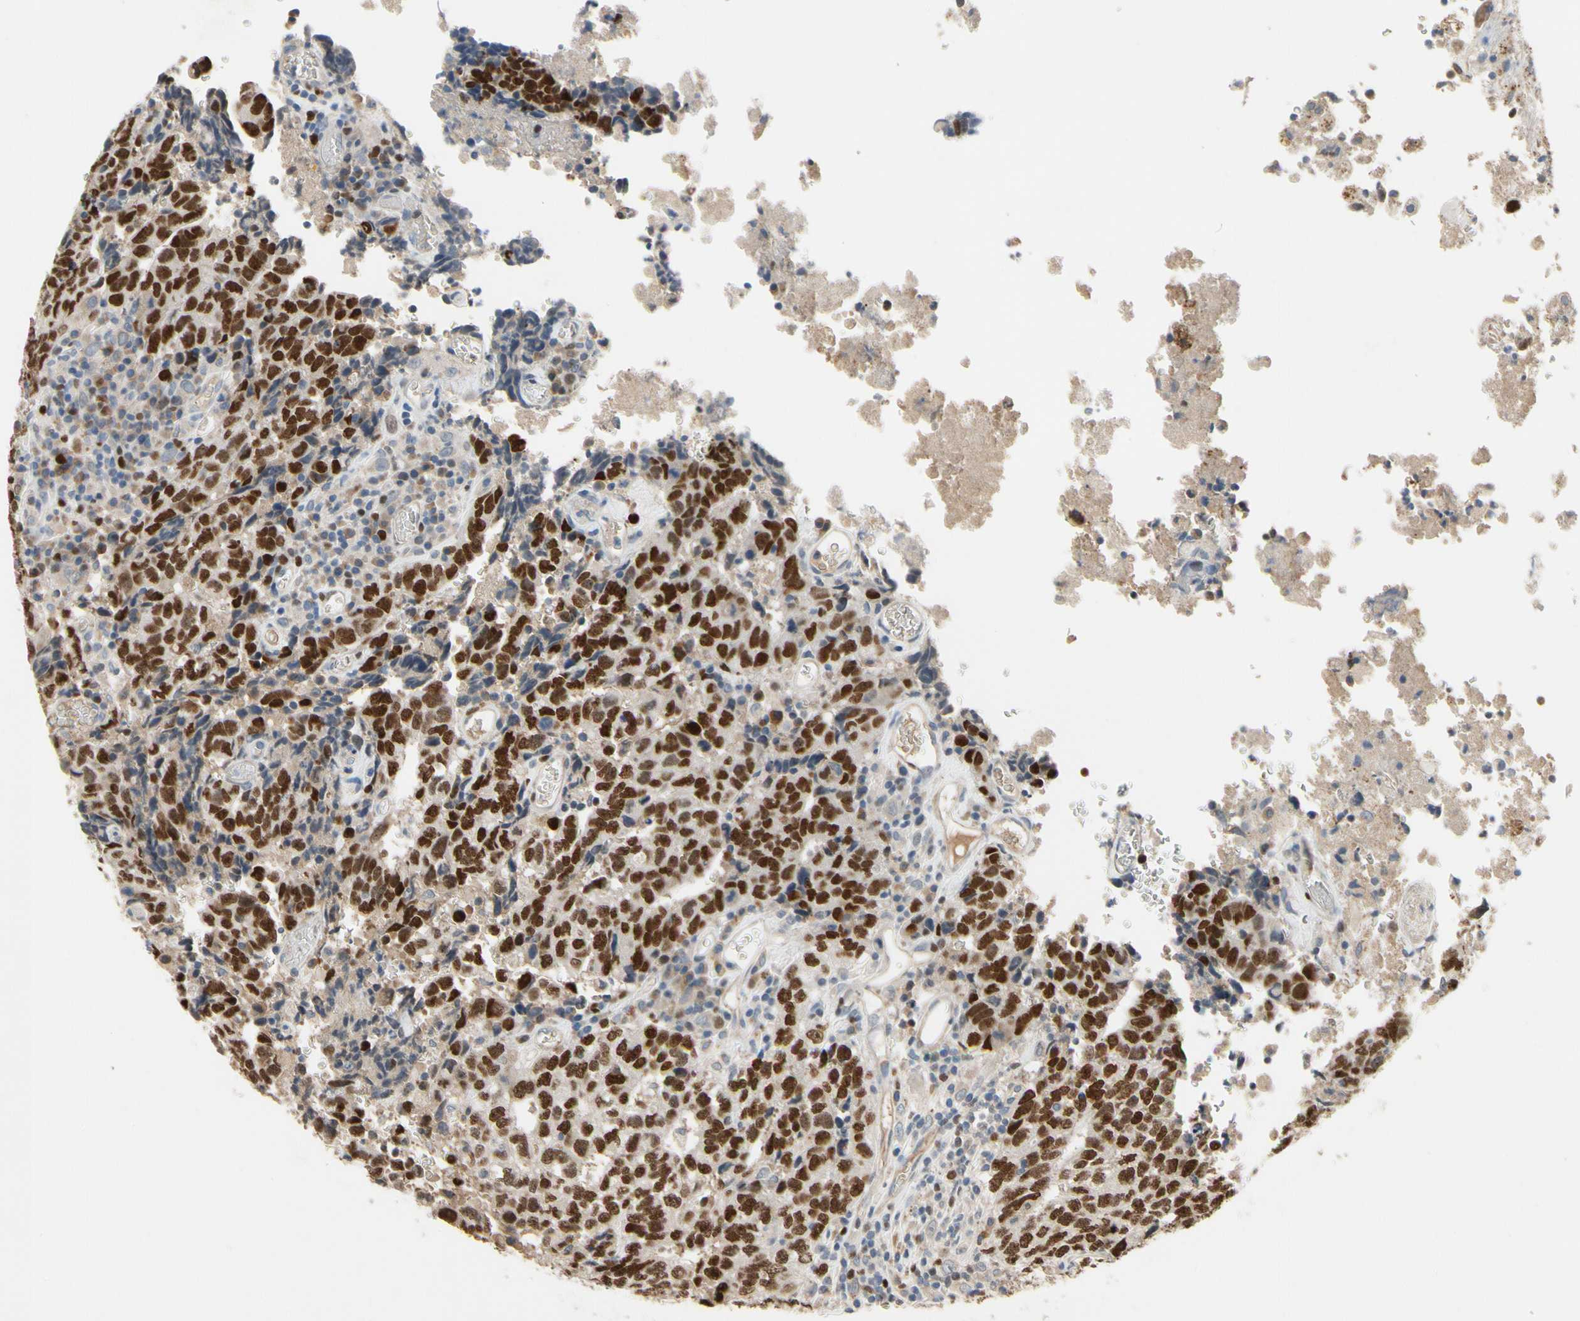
{"staining": {"intensity": "strong", "quantity": ">75%", "location": "nuclear"}, "tissue": "testis cancer", "cell_type": "Tumor cells", "image_type": "cancer", "snomed": [{"axis": "morphology", "description": "Necrosis, NOS"}, {"axis": "morphology", "description": "Carcinoma, Embryonal, NOS"}, {"axis": "topography", "description": "Testis"}], "caption": "The photomicrograph displays immunohistochemical staining of testis embryonal carcinoma. There is strong nuclear positivity is appreciated in about >75% of tumor cells.", "gene": "ZKSCAN4", "patient": {"sex": "male", "age": 19}}